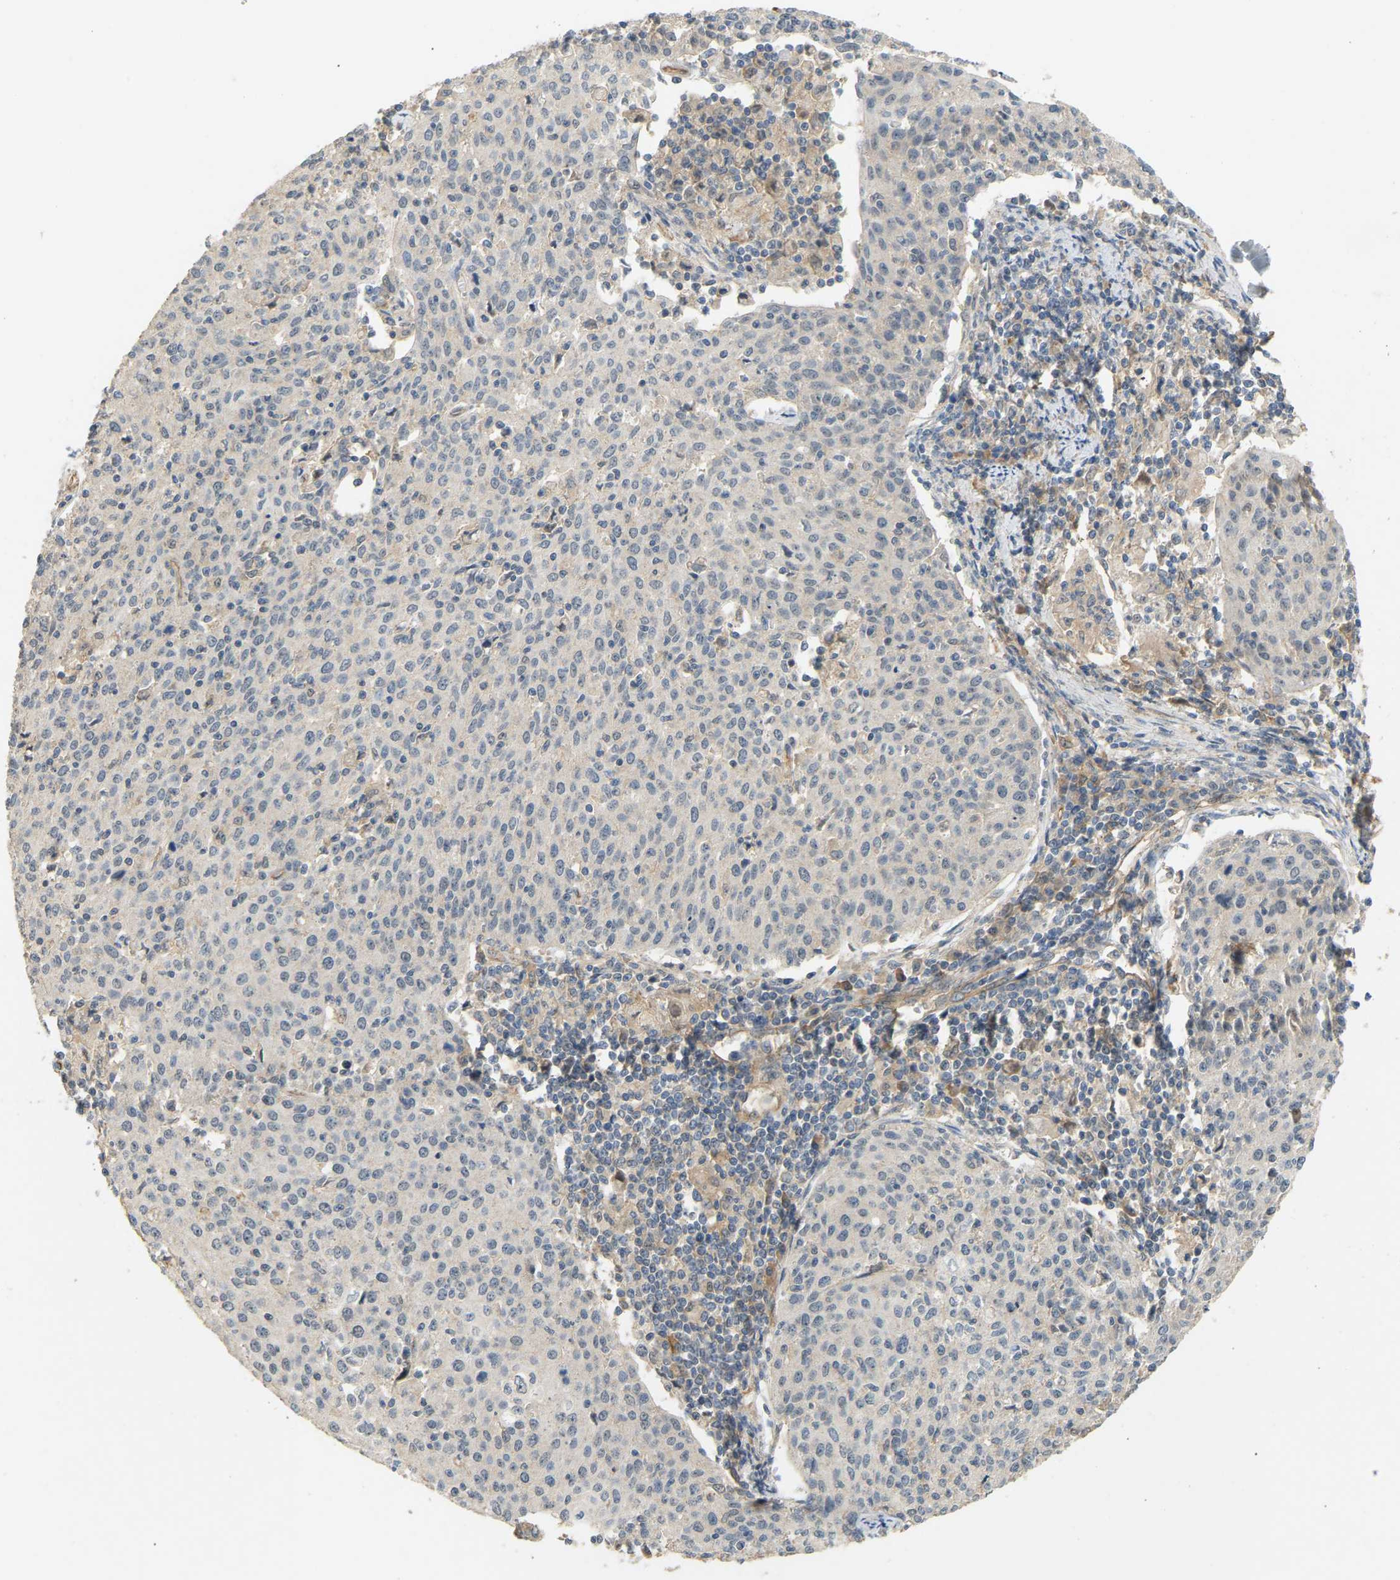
{"staining": {"intensity": "negative", "quantity": "none", "location": "none"}, "tissue": "cervical cancer", "cell_type": "Tumor cells", "image_type": "cancer", "snomed": [{"axis": "morphology", "description": "Squamous cell carcinoma, NOS"}, {"axis": "topography", "description": "Cervix"}], "caption": "Immunohistochemistry micrograph of neoplastic tissue: cervical cancer (squamous cell carcinoma) stained with DAB shows no significant protein positivity in tumor cells. The staining was performed using DAB (3,3'-diaminobenzidine) to visualize the protein expression in brown, while the nuclei were stained in blue with hematoxylin (Magnification: 20x).", "gene": "RGL1", "patient": {"sex": "female", "age": 38}}